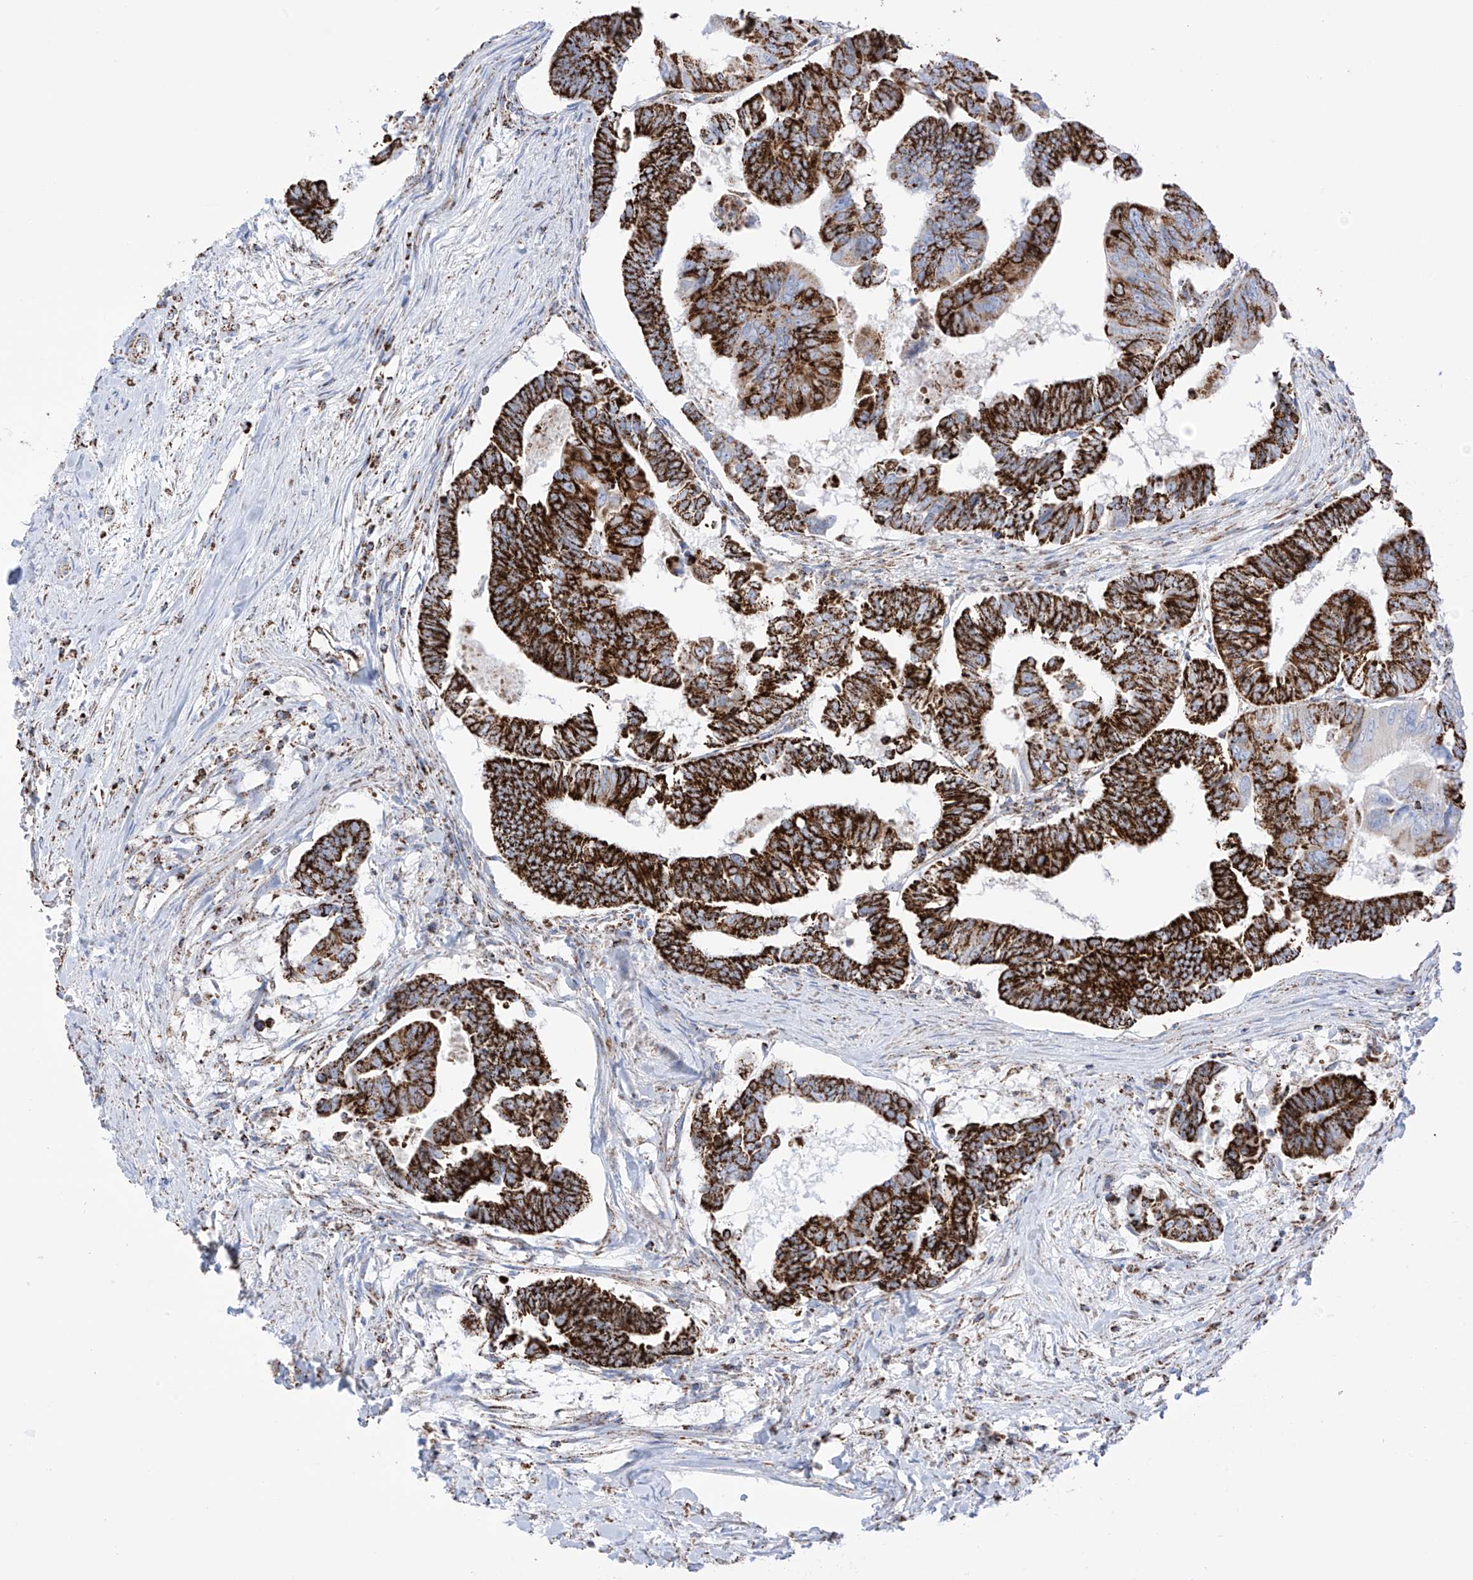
{"staining": {"intensity": "strong", "quantity": ">75%", "location": "cytoplasmic/membranous"}, "tissue": "colorectal cancer", "cell_type": "Tumor cells", "image_type": "cancer", "snomed": [{"axis": "morphology", "description": "Adenocarcinoma, NOS"}, {"axis": "topography", "description": "Rectum"}], "caption": "Colorectal cancer (adenocarcinoma) was stained to show a protein in brown. There is high levels of strong cytoplasmic/membranous positivity in about >75% of tumor cells.", "gene": "XKR3", "patient": {"sex": "female", "age": 65}}